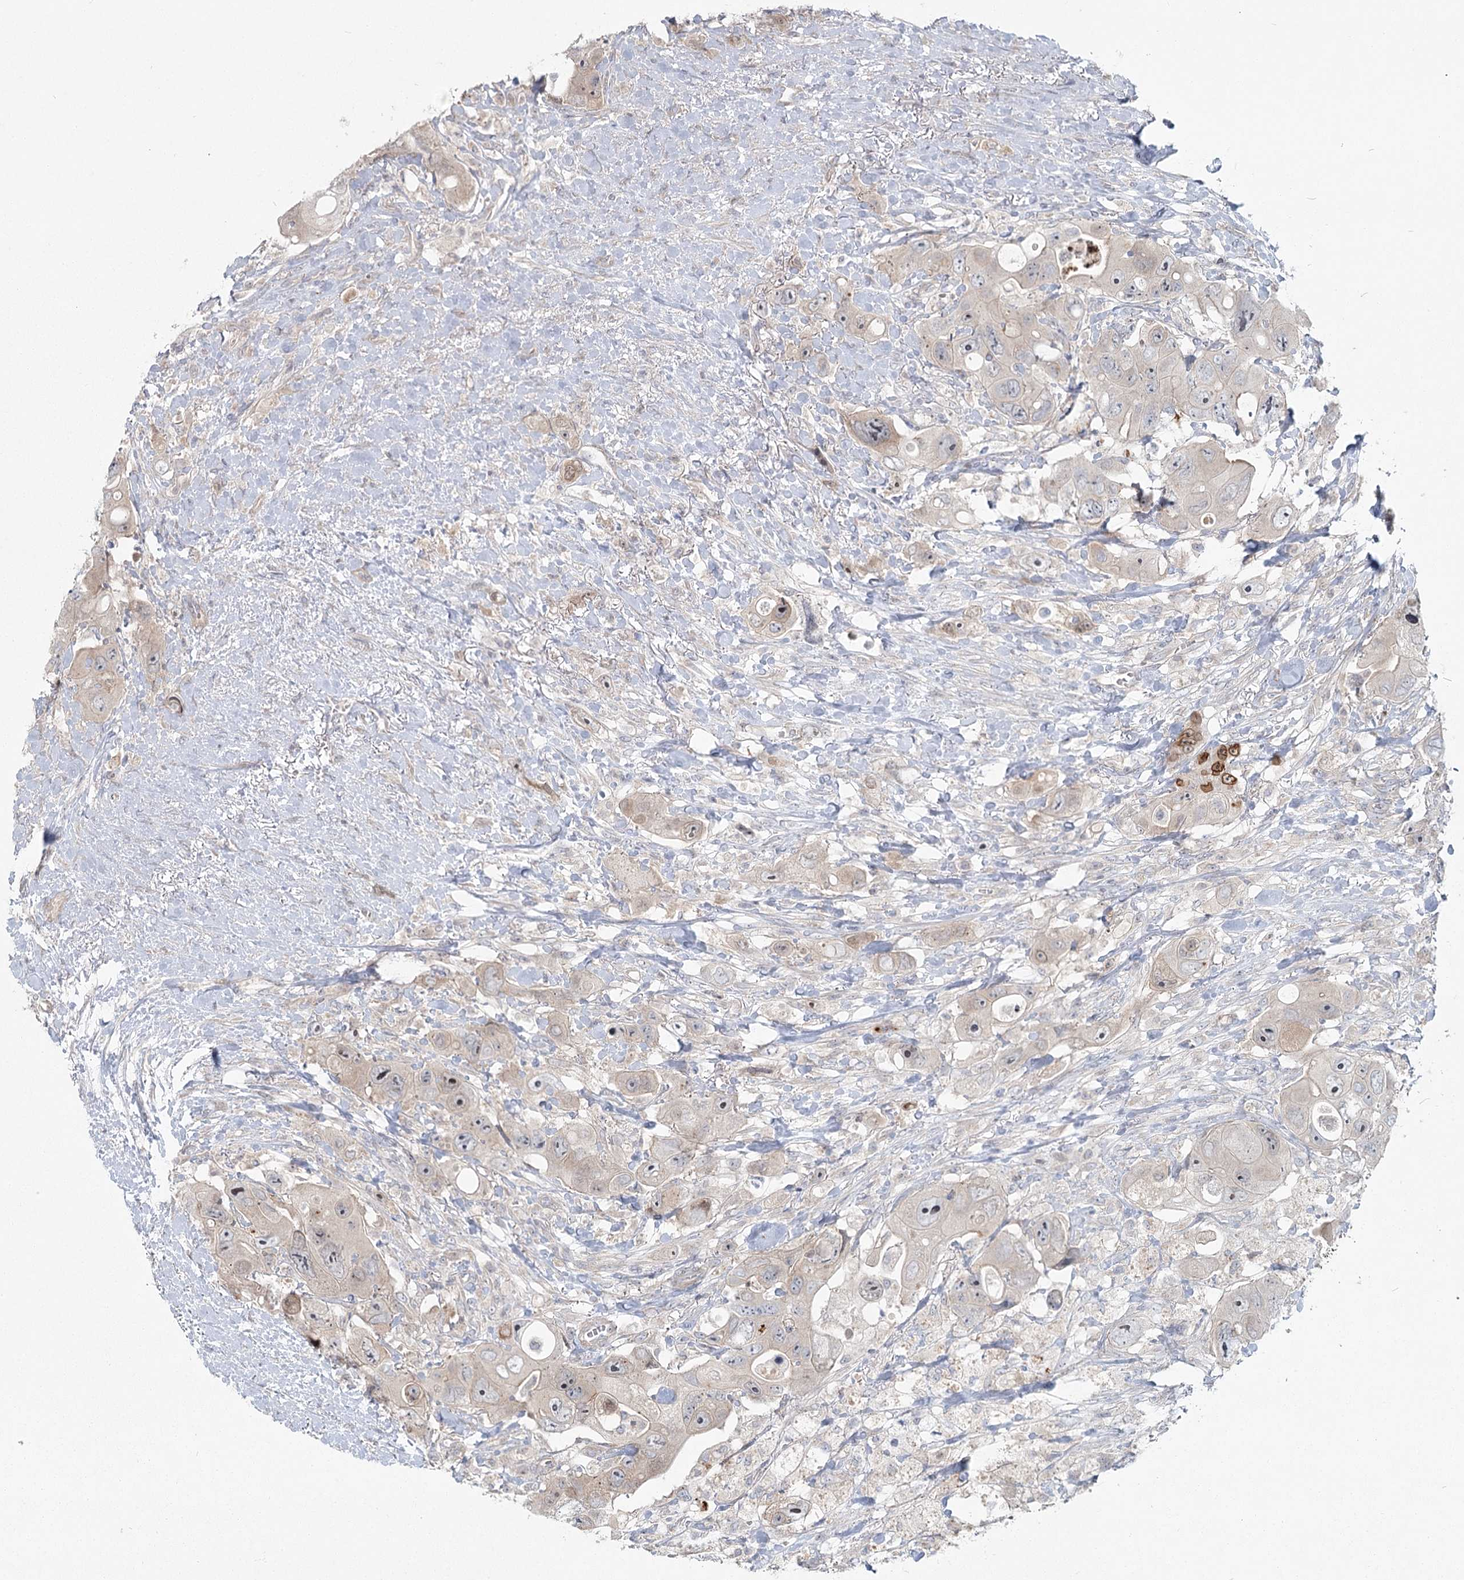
{"staining": {"intensity": "negative", "quantity": "none", "location": "none"}, "tissue": "colorectal cancer", "cell_type": "Tumor cells", "image_type": "cancer", "snomed": [{"axis": "morphology", "description": "Adenocarcinoma, NOS"}, {"axis": "topography", "description": "Colon"}], "caption": "The immunohistochemistry photomicrograph has no significant staining in tumor cells of colorectal cancer tissue.", "gene": "SPINK13", "patient": {"sex": "female", "age": 46}}